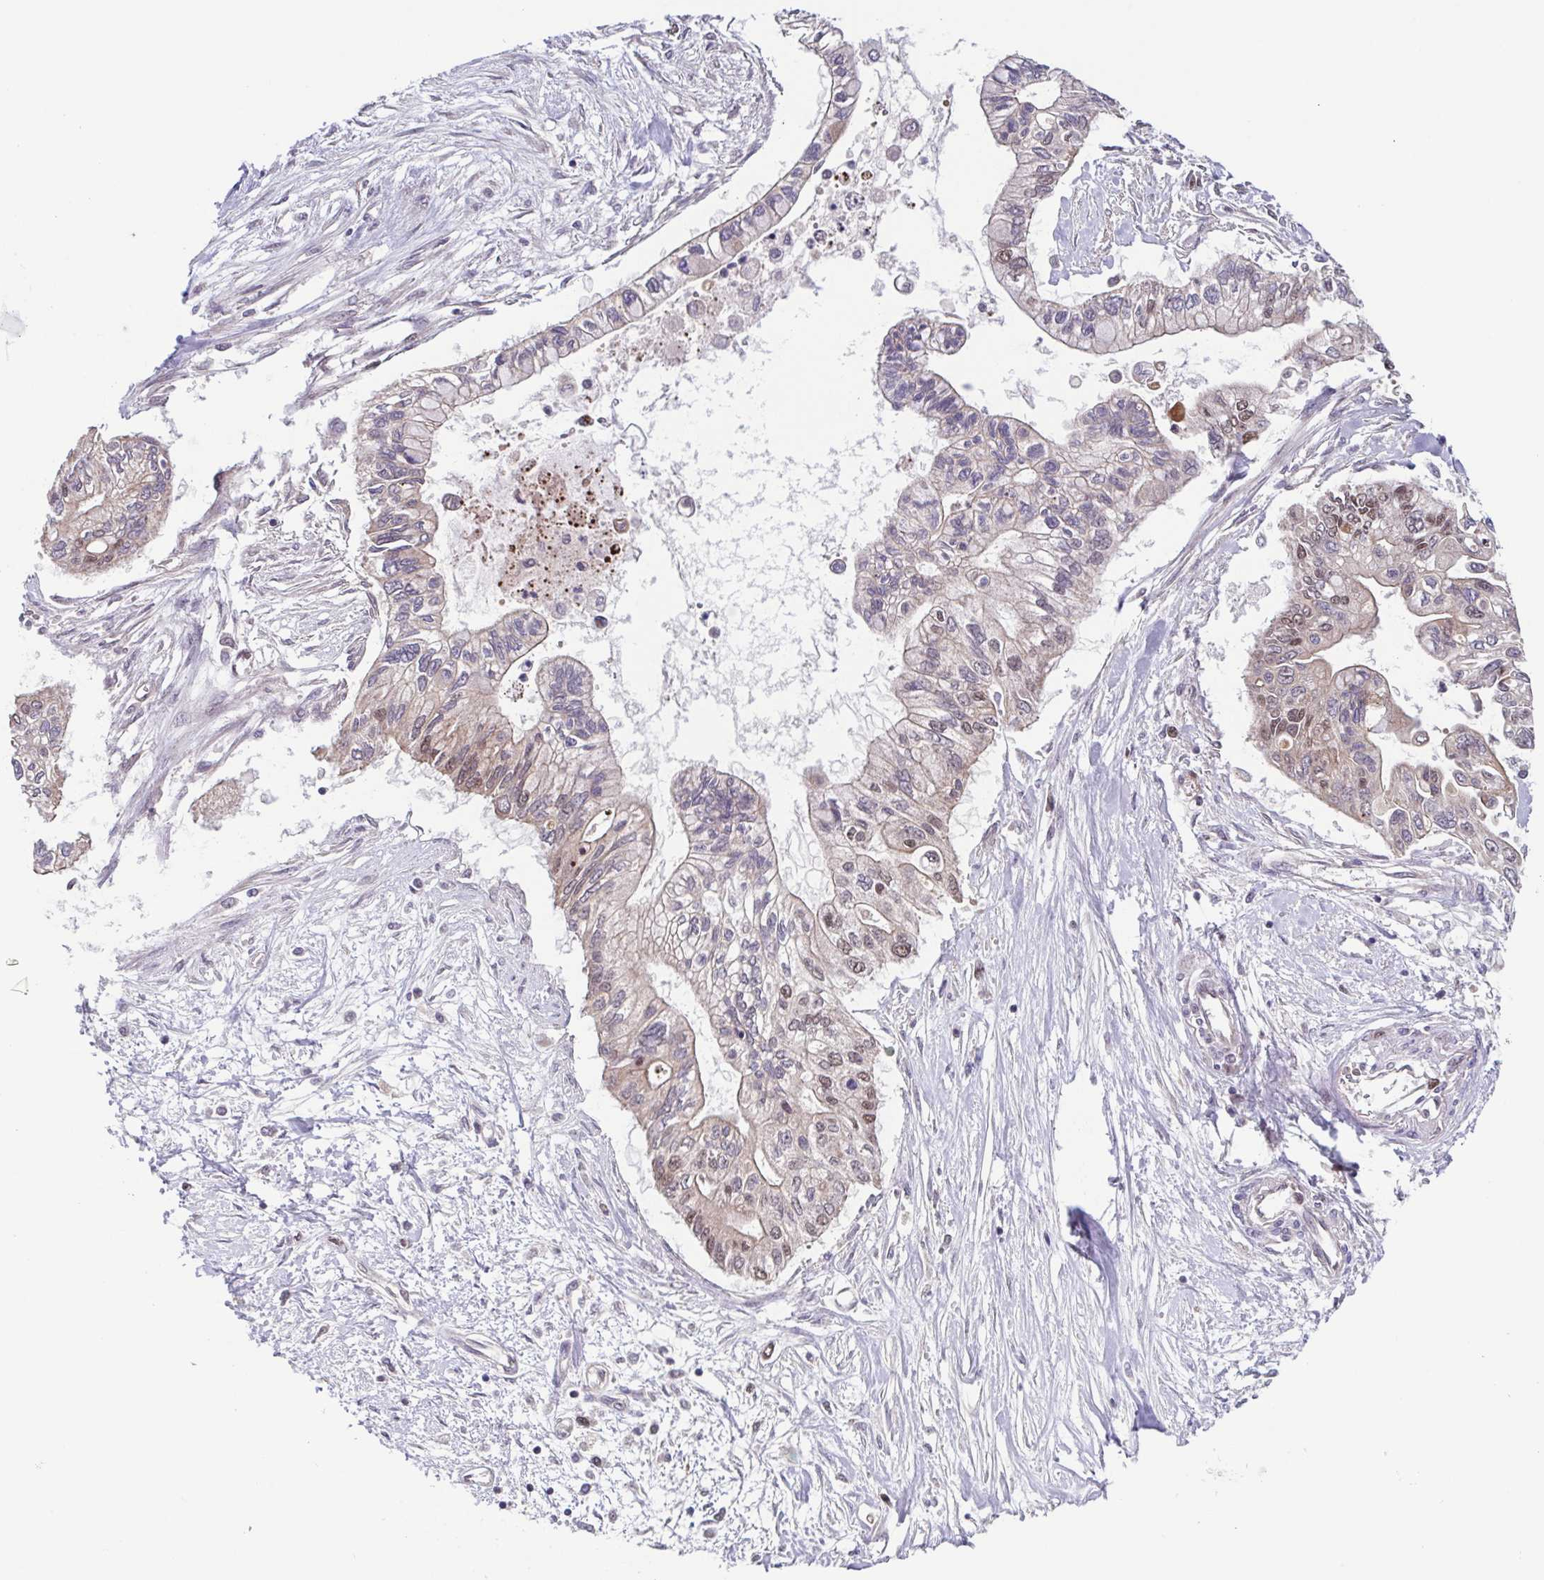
{"staining": {"intensity": "weak", "quantity": "<25%", "location": "nuclear"}, "tissue": "pancreatic cancer", "cell_type": "Tumor cells", "image_type": "cancer", "snomed": [{"axis": "morphology", "description": "Adenocarcinoma, NOS"}, {"axis": "topography", "description": "Pancreas"}], "caption": "Human pancreatic cancer (adenocarcinoma) stained for a protein using immunohistochemistry shows no positivity in tumor cells.", "gene": "TTC19", "patient": {"sex": "female", "age": 77}}